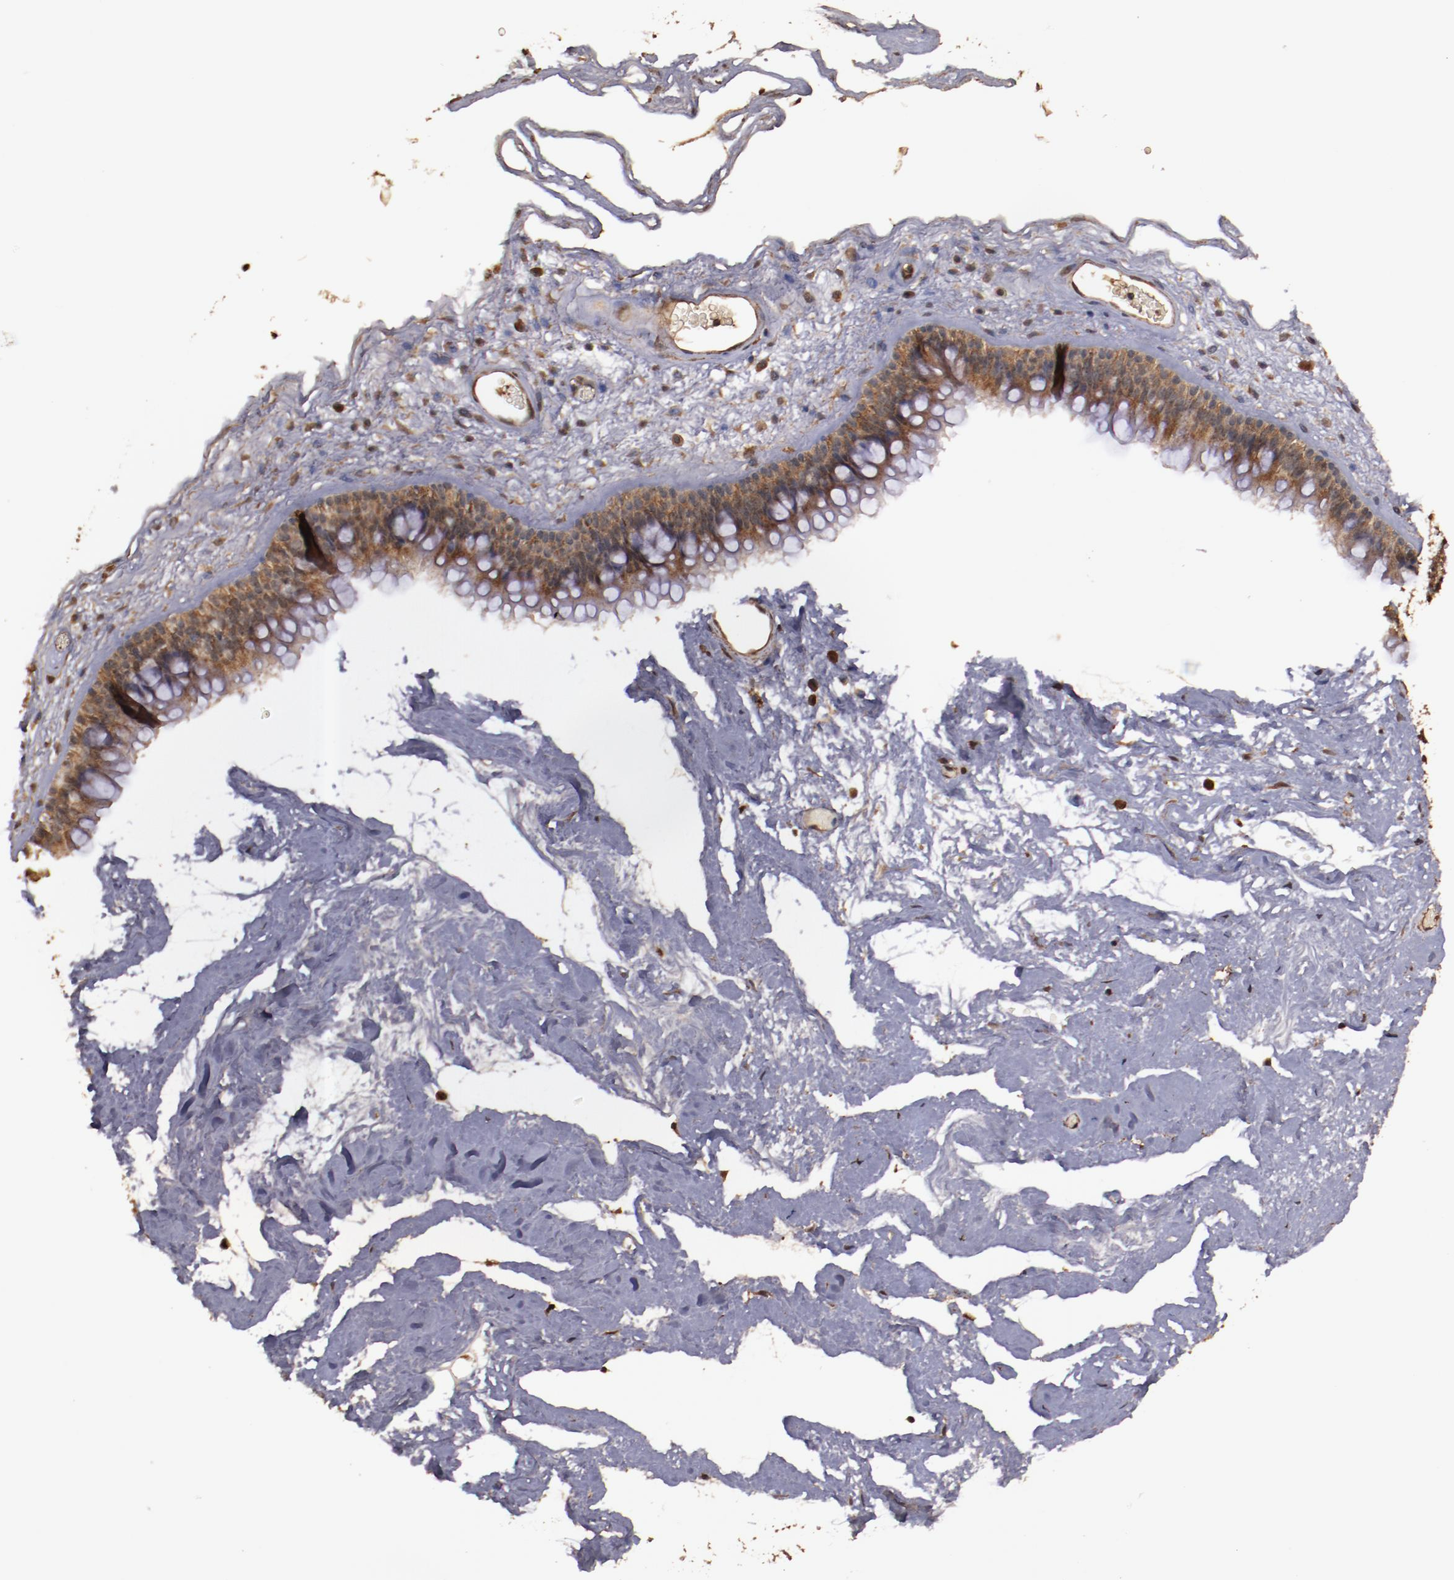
{"staining": {"intensity": "moderate", "quantity": ">75%", "location": "cytoplasmic/membranous"}, "tissue": "nasopharynx", "cell_type": "Respiratory epithelial cells", "image_type": "normal", "snomed": [{"axis": "morphology", "description": "Normal tissue, NOS"}, {"axis": "morphology", "description": "Inflammation, NOS"}, {"axis": "topography", "description": "Nasopharynx"}], "caption": "This is an image of immunohistochemistry staining of normal nasopharynx, which shows moderate positivity in the cytoplasmic/membranous of respiratory epithelial cells.", "gene": "TXNDC16", "patient": {"sex": "male", "age": 48}}